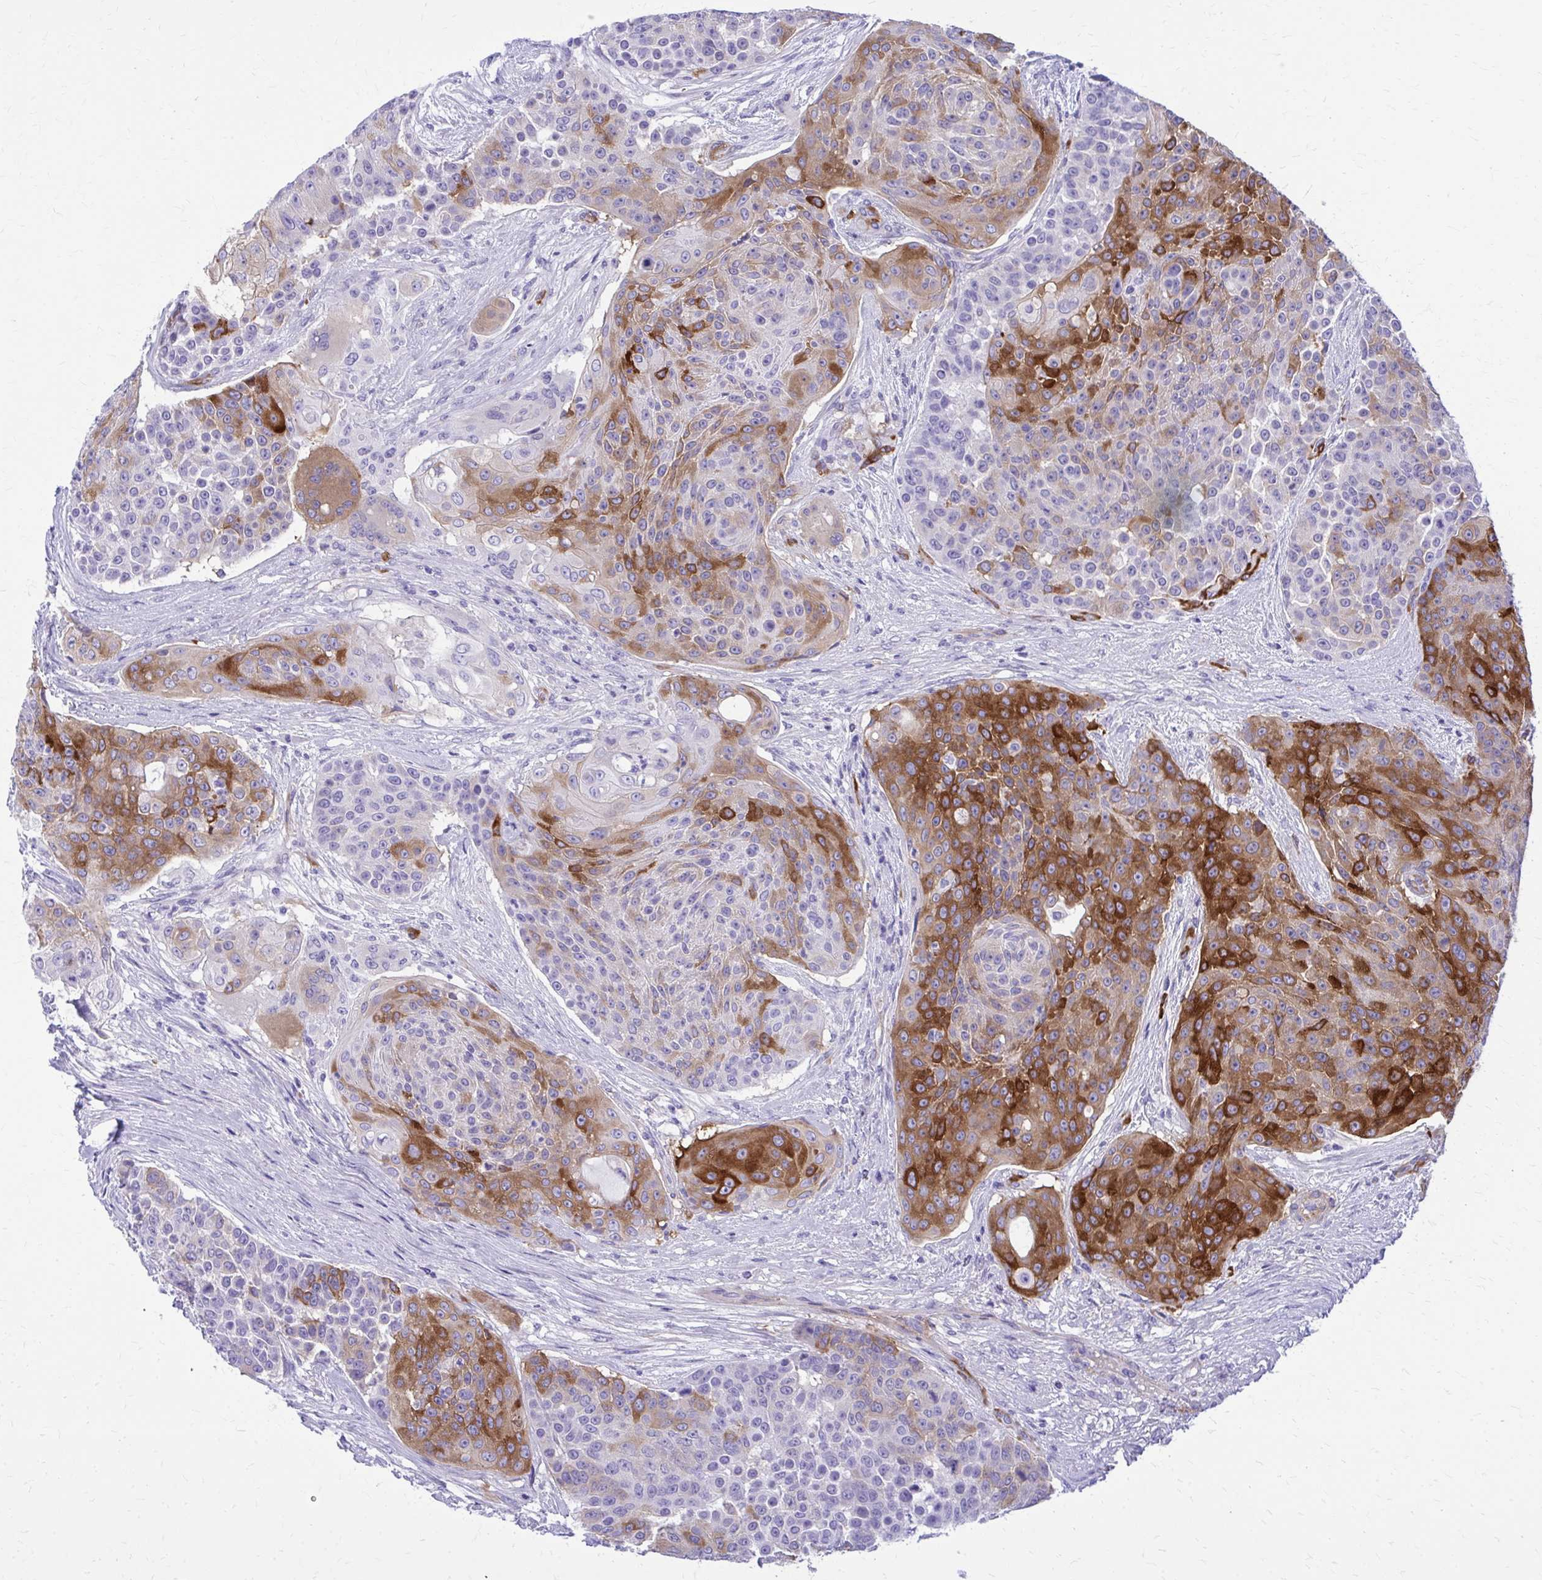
{"staining": {"intensity": "strong", "quantity": "25%-75%", "location": "cytoplasmic/membranous"}, "tissue": "urothelial cancer", "cell_type": "Tumor cells", "image_type": "cancer", "snomed": [{"axis": "morphology", "description": "Urothelial carcinoma, High grade"}, {"axis": "topography", "description": "Urinary bladder"}], "caption": "This histopathology image shows IHC staining of human urothelial cancer, with high strong cytoplasmic/membranous positivity in about 25%-75% of tumor cells.", "gene": "EPB41L1", "patient": {"sex": "female", "age": 63}}